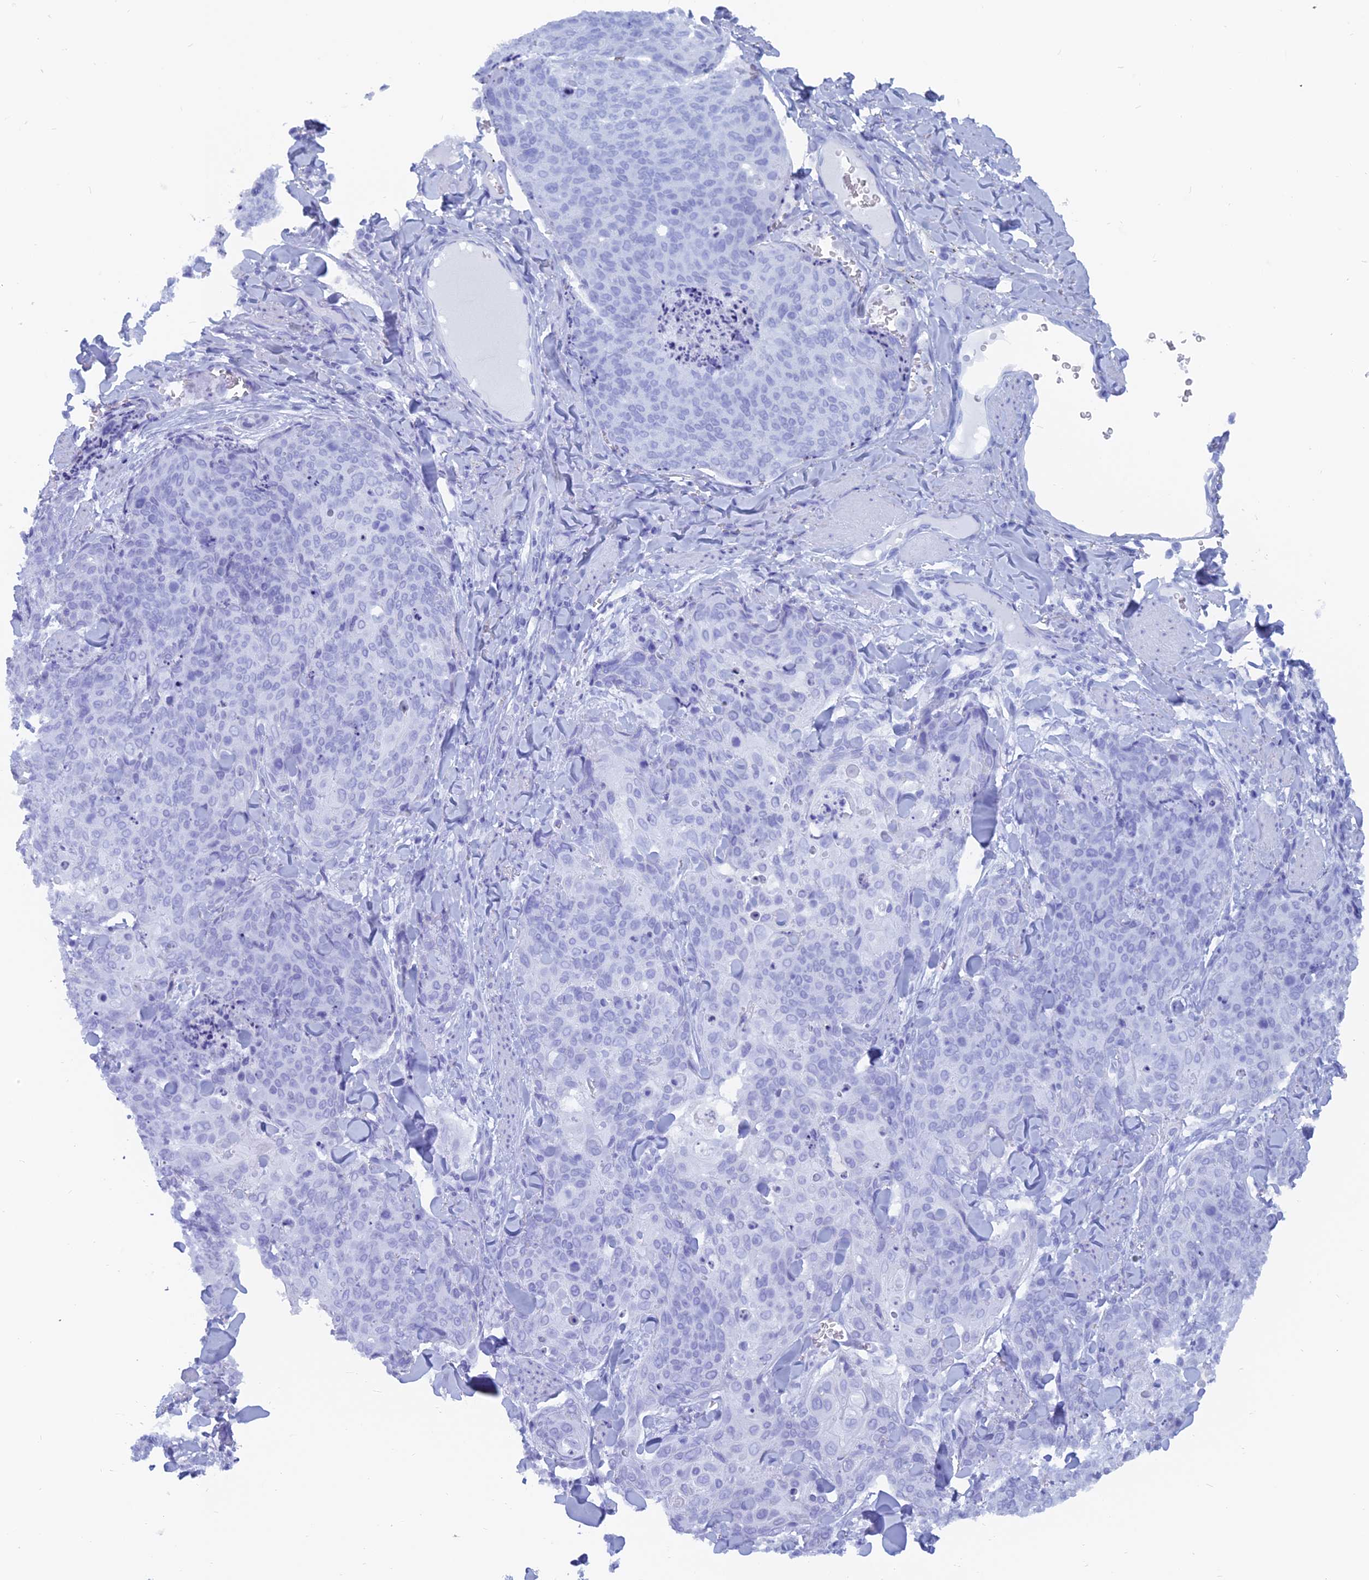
{"staining": {"intensity": "negative", "quantity": "none", "location": "none"}, "tissue": "skin cancer", "cell_type": "Tumor cells", "image_type": "cancer", "snomed": [{"axis": "morphology", "description": "Squamous cell carcinoma, NOS"}, {"axis": "topography", "description": "Skin"}, {"axis": "topography", "description": "Vulva"}], "caption": "A high-resolution photomicrograph shows immunohistochemistry staining of skin squamous cell carcinoma, which demonstrates no significant expression in tumor cells. (Stains: DAB immunohistochemistry (IHC) with hematoxylin counter stain, Microscopy: brightfield microscopy at high magnification).", "gene": "CAPS", "patient": {"sex": "female", "age": 85}}